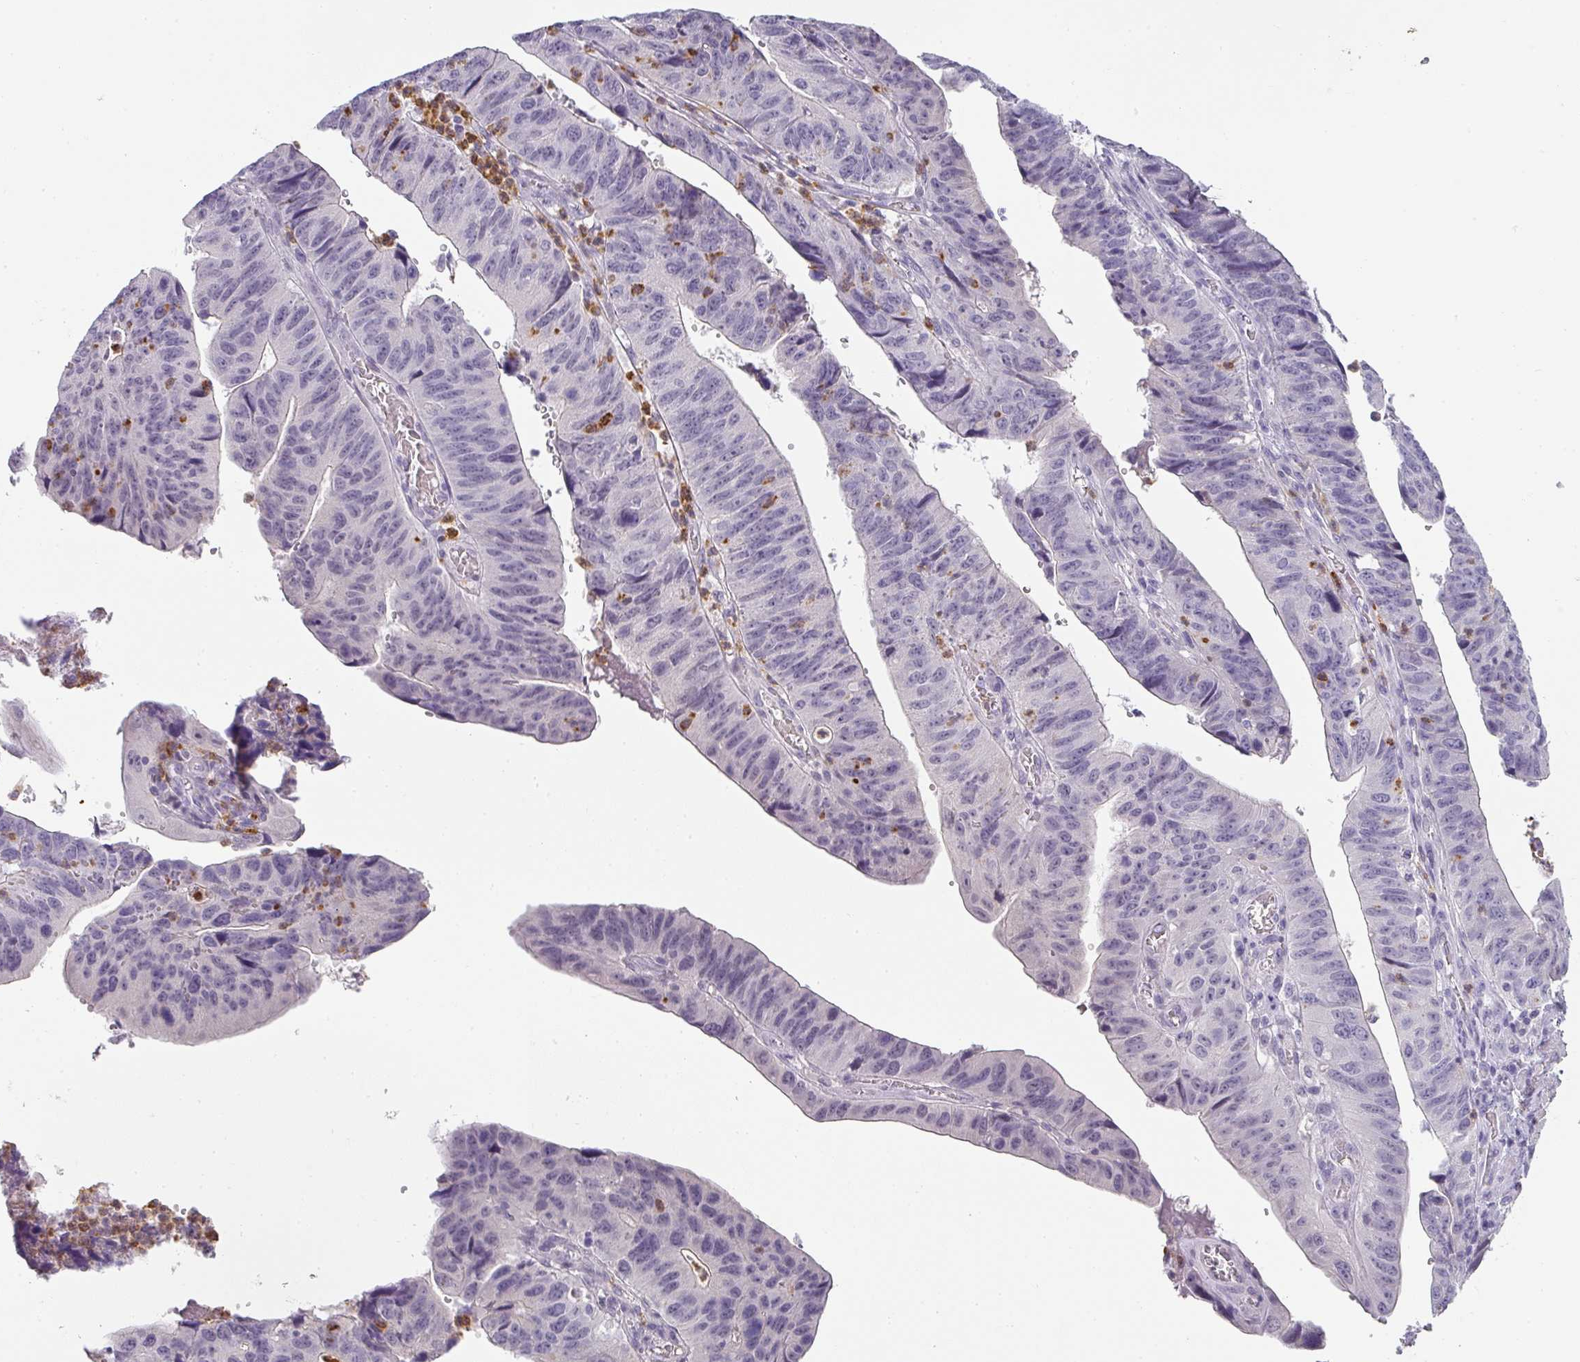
{"staining": {"intensity": "negative", "quantity": "none", "location": "none"}, "tissue": "stomach cancer", "cell_type": "Tumor cells", "image_type": "cancer", "snomed": [{"axis": "morphology", "description": "Adenocarcinoma, NOS"}, {"axis": "topography", "description": "Stomach"}], "caption": "DAB immunohistochemical staining of adenocarcinoma (stomach) exhibits no significant expression in tumor cells.", "gene": "BTLA", "patient": {"sex": "male", "age": 59}}